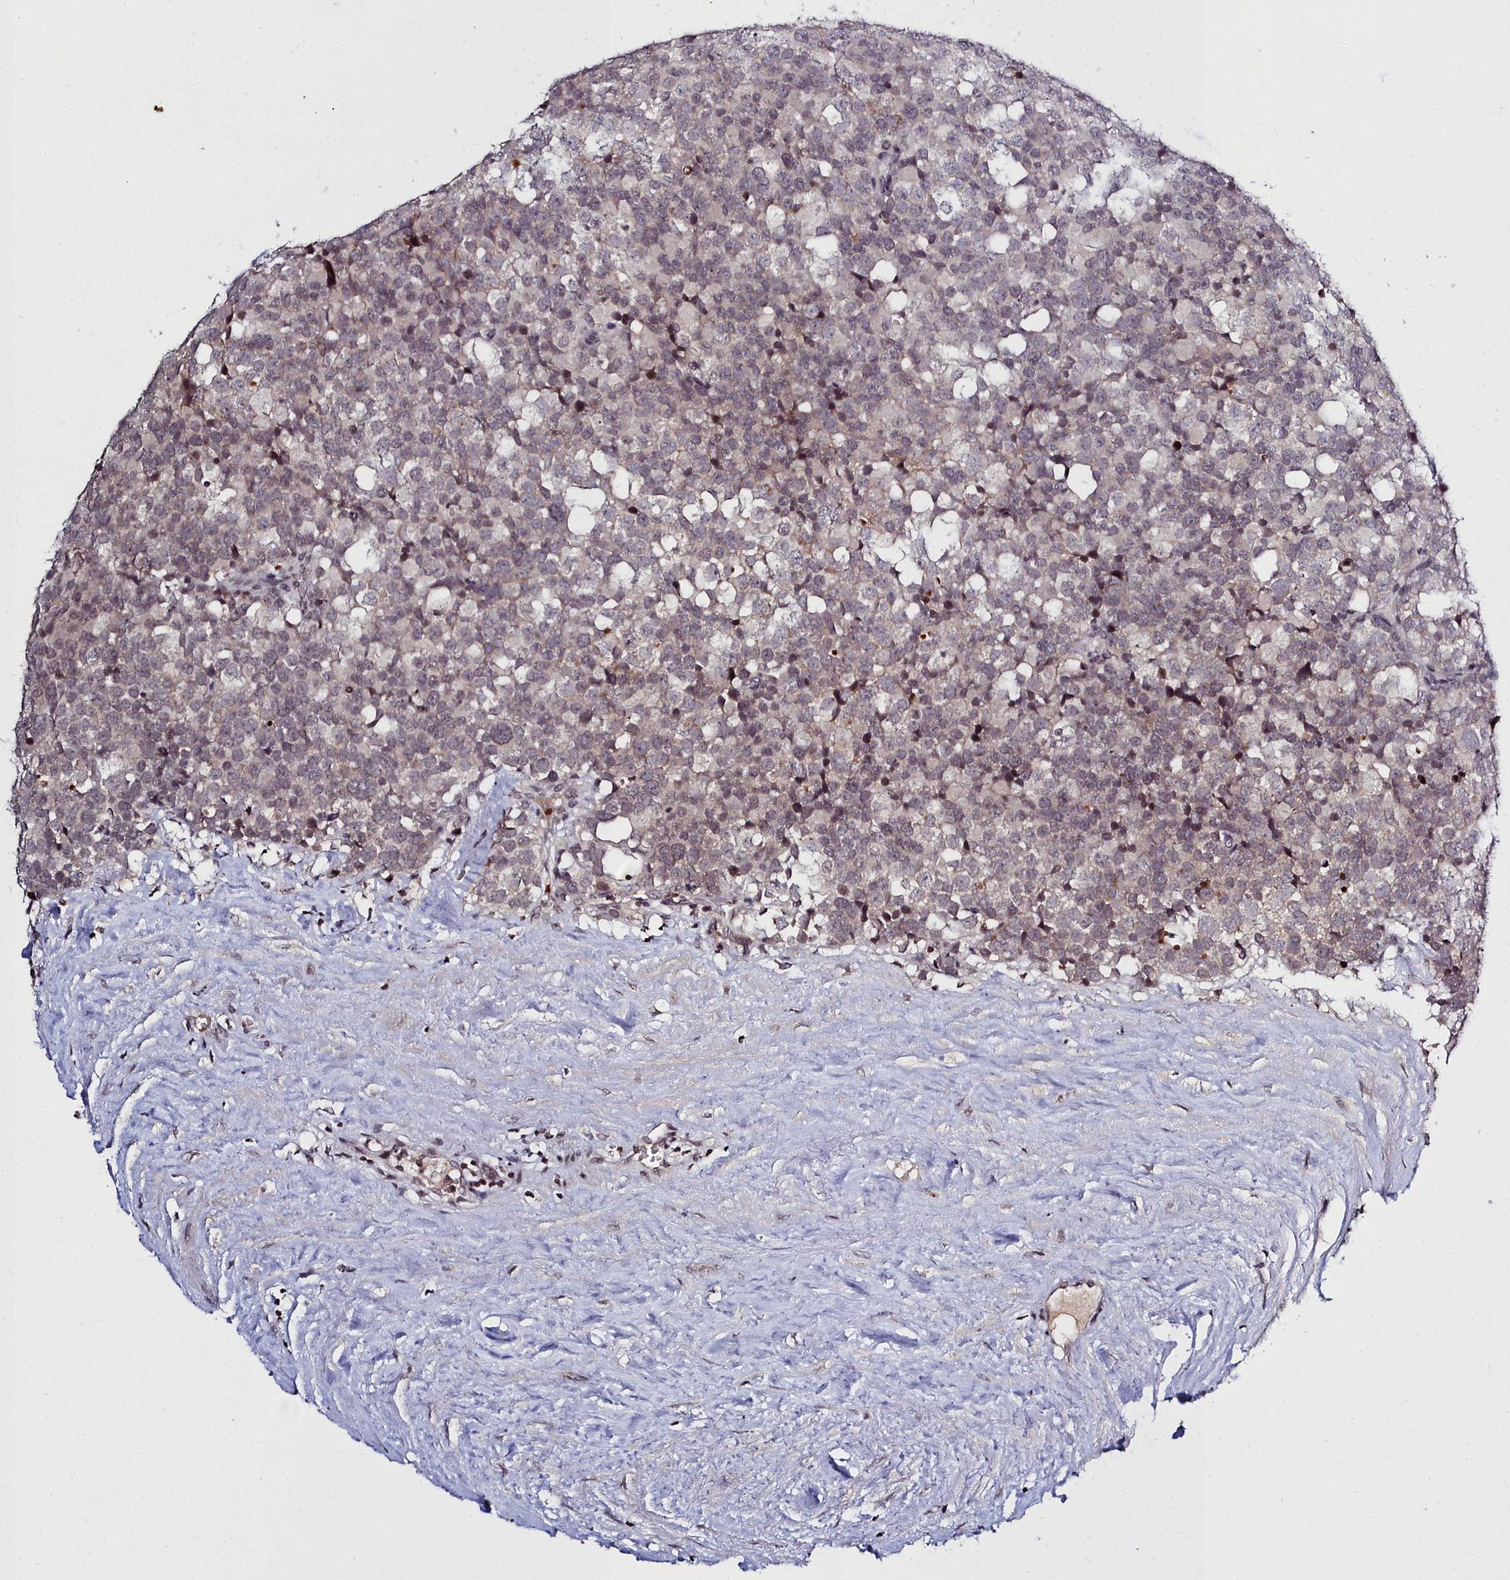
{"staining": {"intensity": "weak", "quantity": "<25%", "location": "cytoplasmic/membranous"}, "tissue": "testis cancer", "cell_type": "Tumor cells", "image_type": "cancer", "snomed": [{"axis": "morphology", "description": "Seminoma, NOS"}, {"axis": "topography", "description": "Testis"}], "caption": "Immunohistochemical staining of testis cancer (seminoma) demonstrates no significant expression in tumor cells. (Stains: DAB (3,3'-diaminobenzidine) immunohistochemistry with hematoxylin counter stain, Microscopy: brightfield microscopy at high magnification).", "gene": "FZD4", "patient": {"sex": "male", "age": 71}}